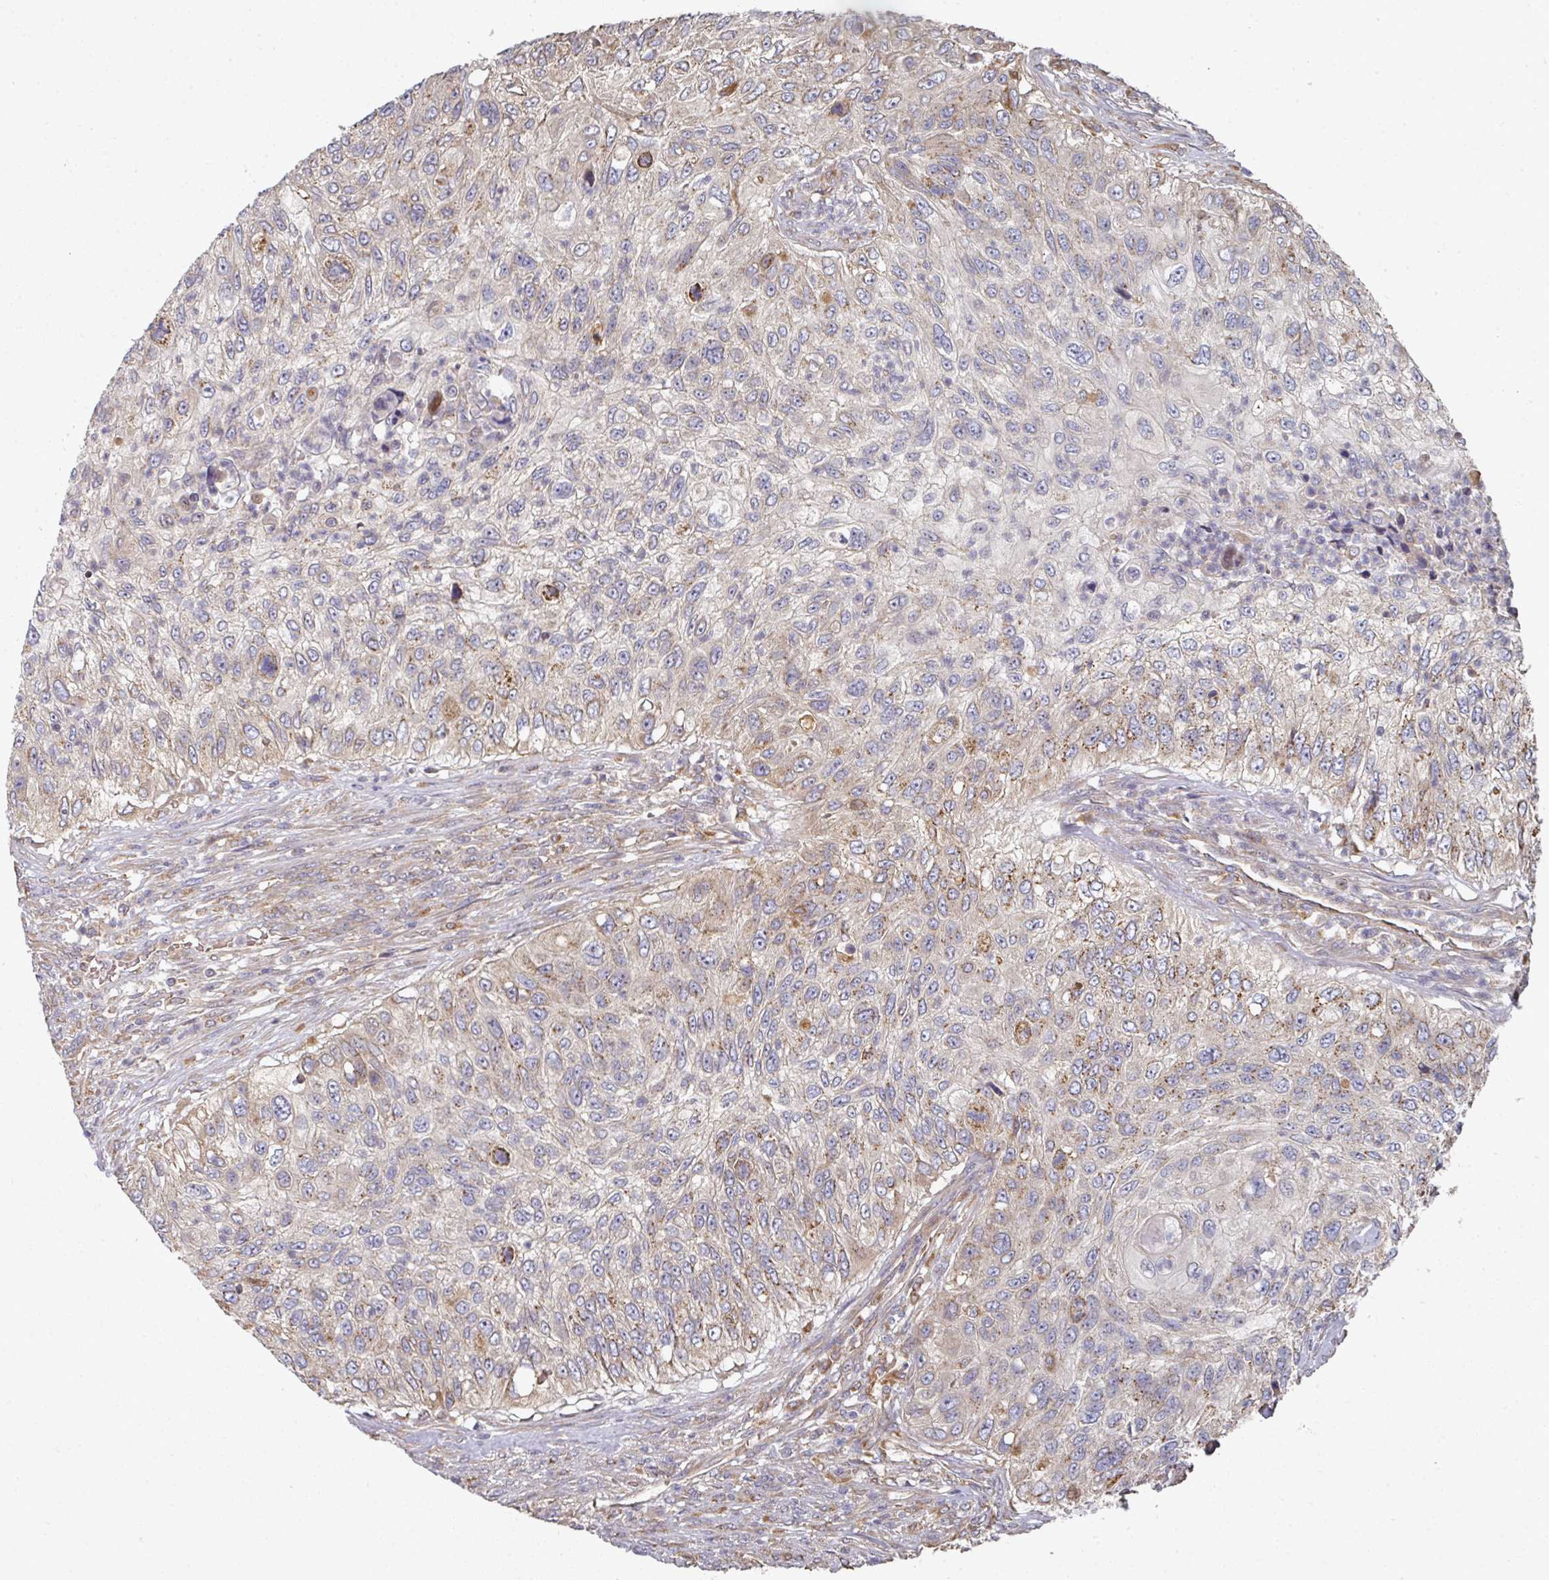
{"staining": {"intensity": "moderate", "quantity": "<25%", "location": "cytoplasmic/membranous"}, "tissue": "urothelial cancer", "cell_type": "Tumor cells", "image_type": "cancer", "snomed": [{"axis": "morphology", "description": "Urothelial carcinoma, High grade"}, {"axis": "topography", "description": "Urinary bladder"}], "caption": "Tumor cells show low levels of moderate cytoplasmic/membranous staining in approximately <25% of cells in human urothelial cancer. Using DAB (3,3'-diaminobenzidine) (brown) and hematoxylin (blue) stains, captured at high magnification using brightfield microscopy.", "gene": "EDEM2", "patient": {"sex": "female", "age": 60}}